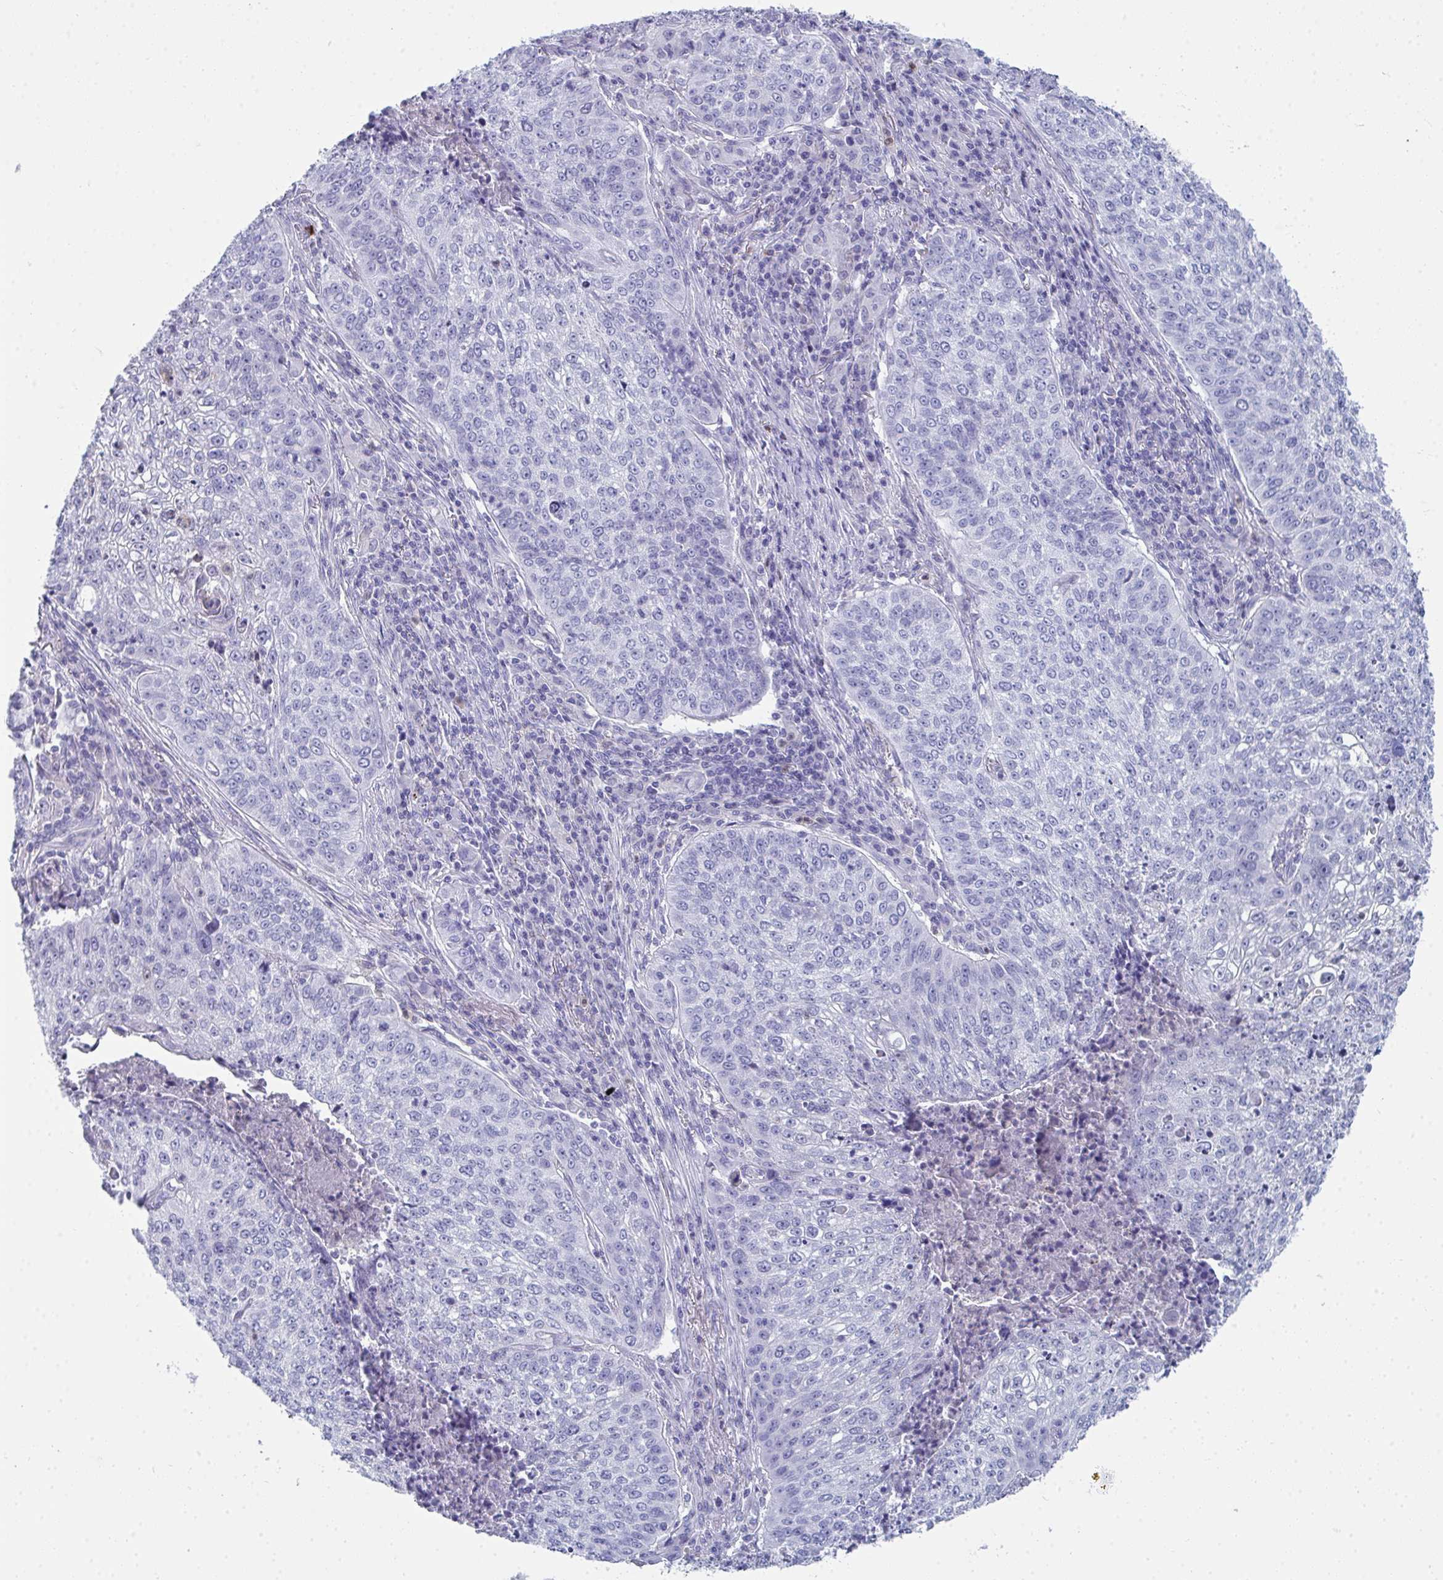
{"staining": {"intensity": "negative", "quantity": "none", "location": "none"}, "tissue": "lung cancer", "cell_type": "Tumor cells", "image_type": "cancer", "snomed": [{"axis": "morphology", "description": "Squamous cell carcinoma, NOS"}, {"axis": "topography", "description": "Lung"}], "caption": "This is an immunohistochemistry (IHC) histopathology image of lung cancer (squamous cell carcinoma). There is no staining in tumor cells.", "gene": "SERPINB10", "patient": {"sex": "male", "age": 63}}